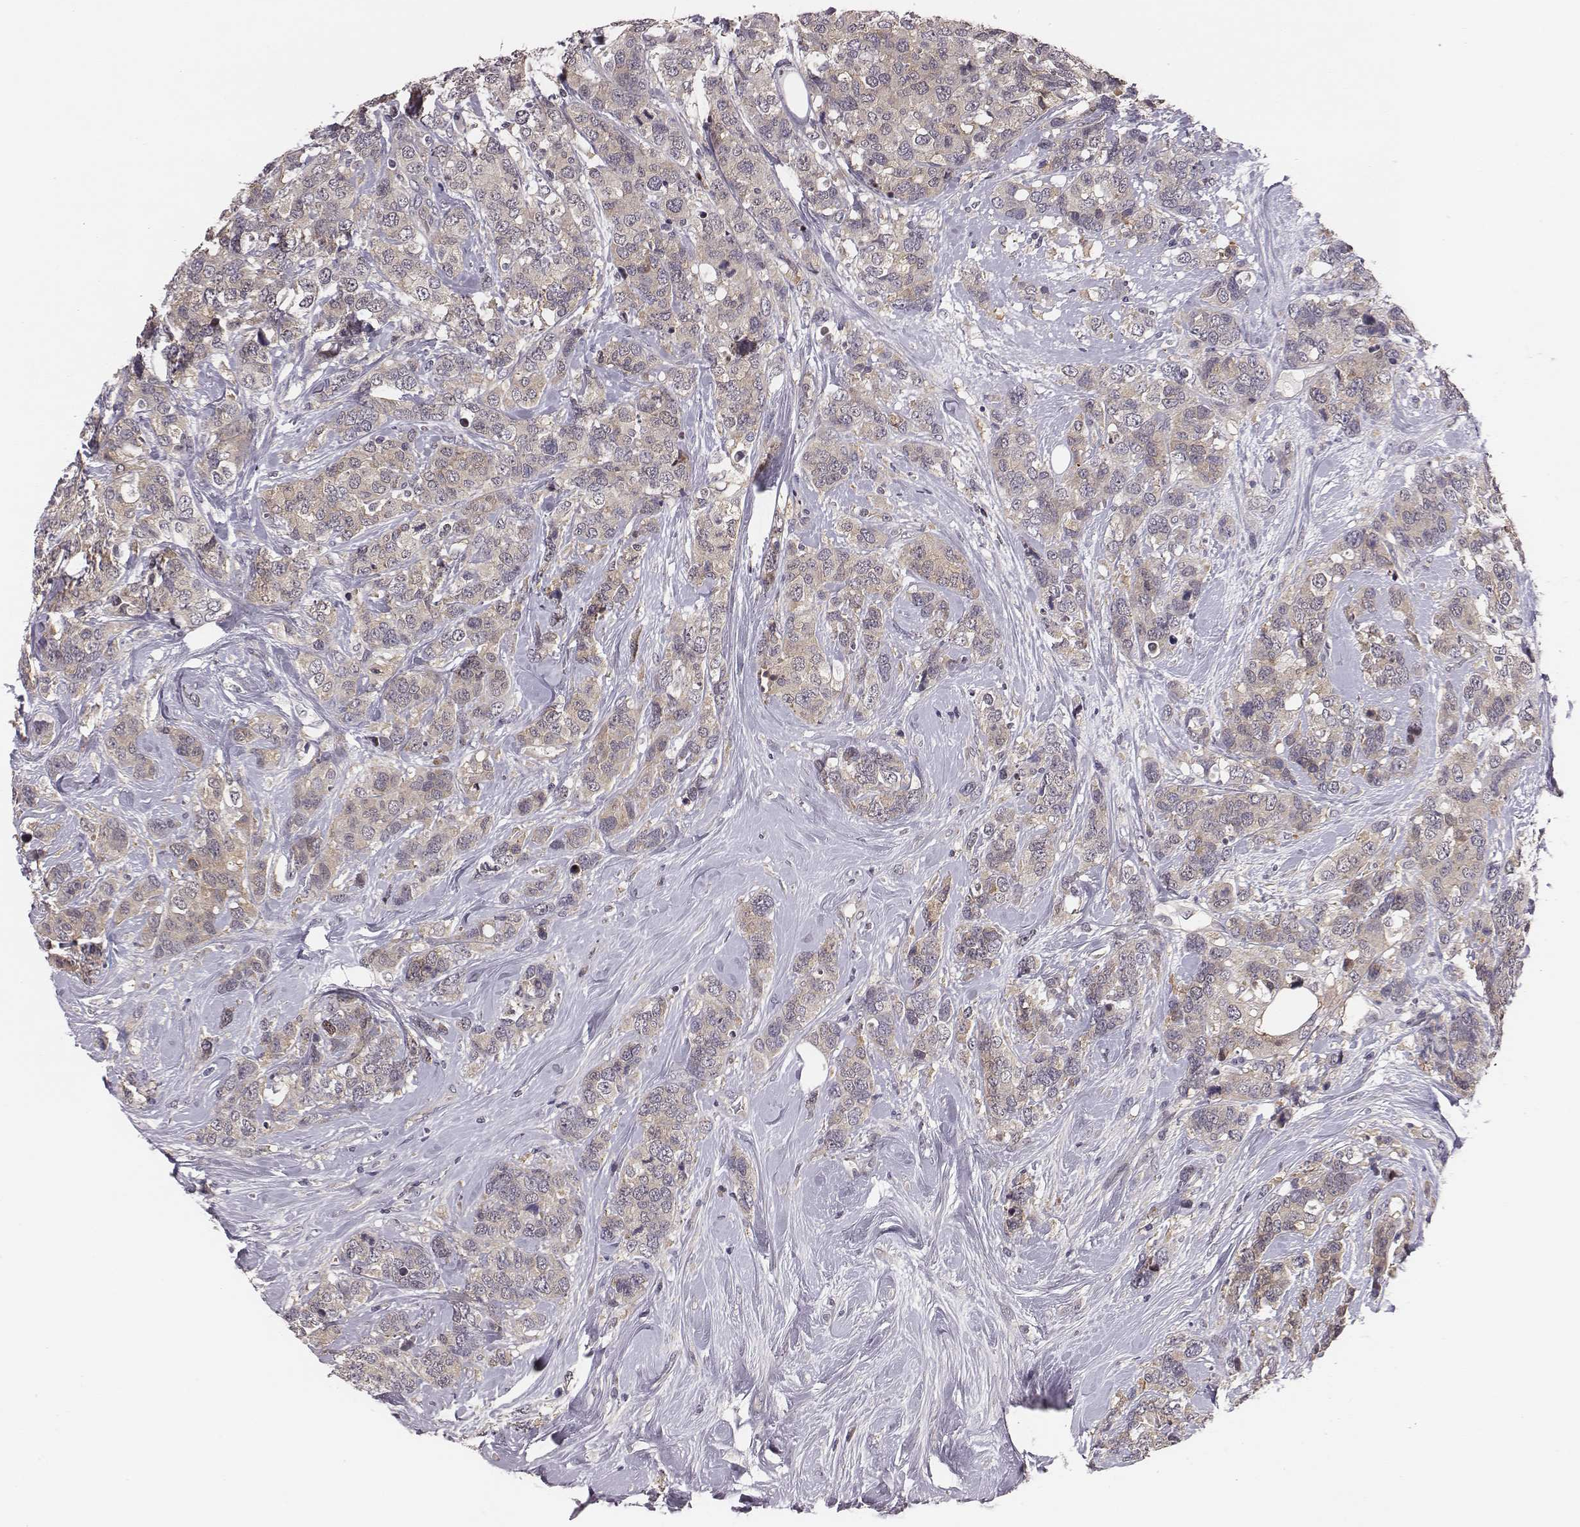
{"staining": {"intensity": "weak", "quantity": ">75%", "location": "cytoplasmic/membranous"}, "tissue": "breast cancer", "cell_type": "Tumor cells", "image_type": "cancer", "snomed": [{"axis": "morphology", "description": "Lobular carcinoma"}, {"axis": "topography", "description": "Breast"}], "caption": "Tumor cells reveal low levels of weak cytoplasmic/membranous positivity in approximately >75% of cells in breast lobular carcinoma.", "gene": "SMURF2", "patient": {"sex": "female", "age": 59}}